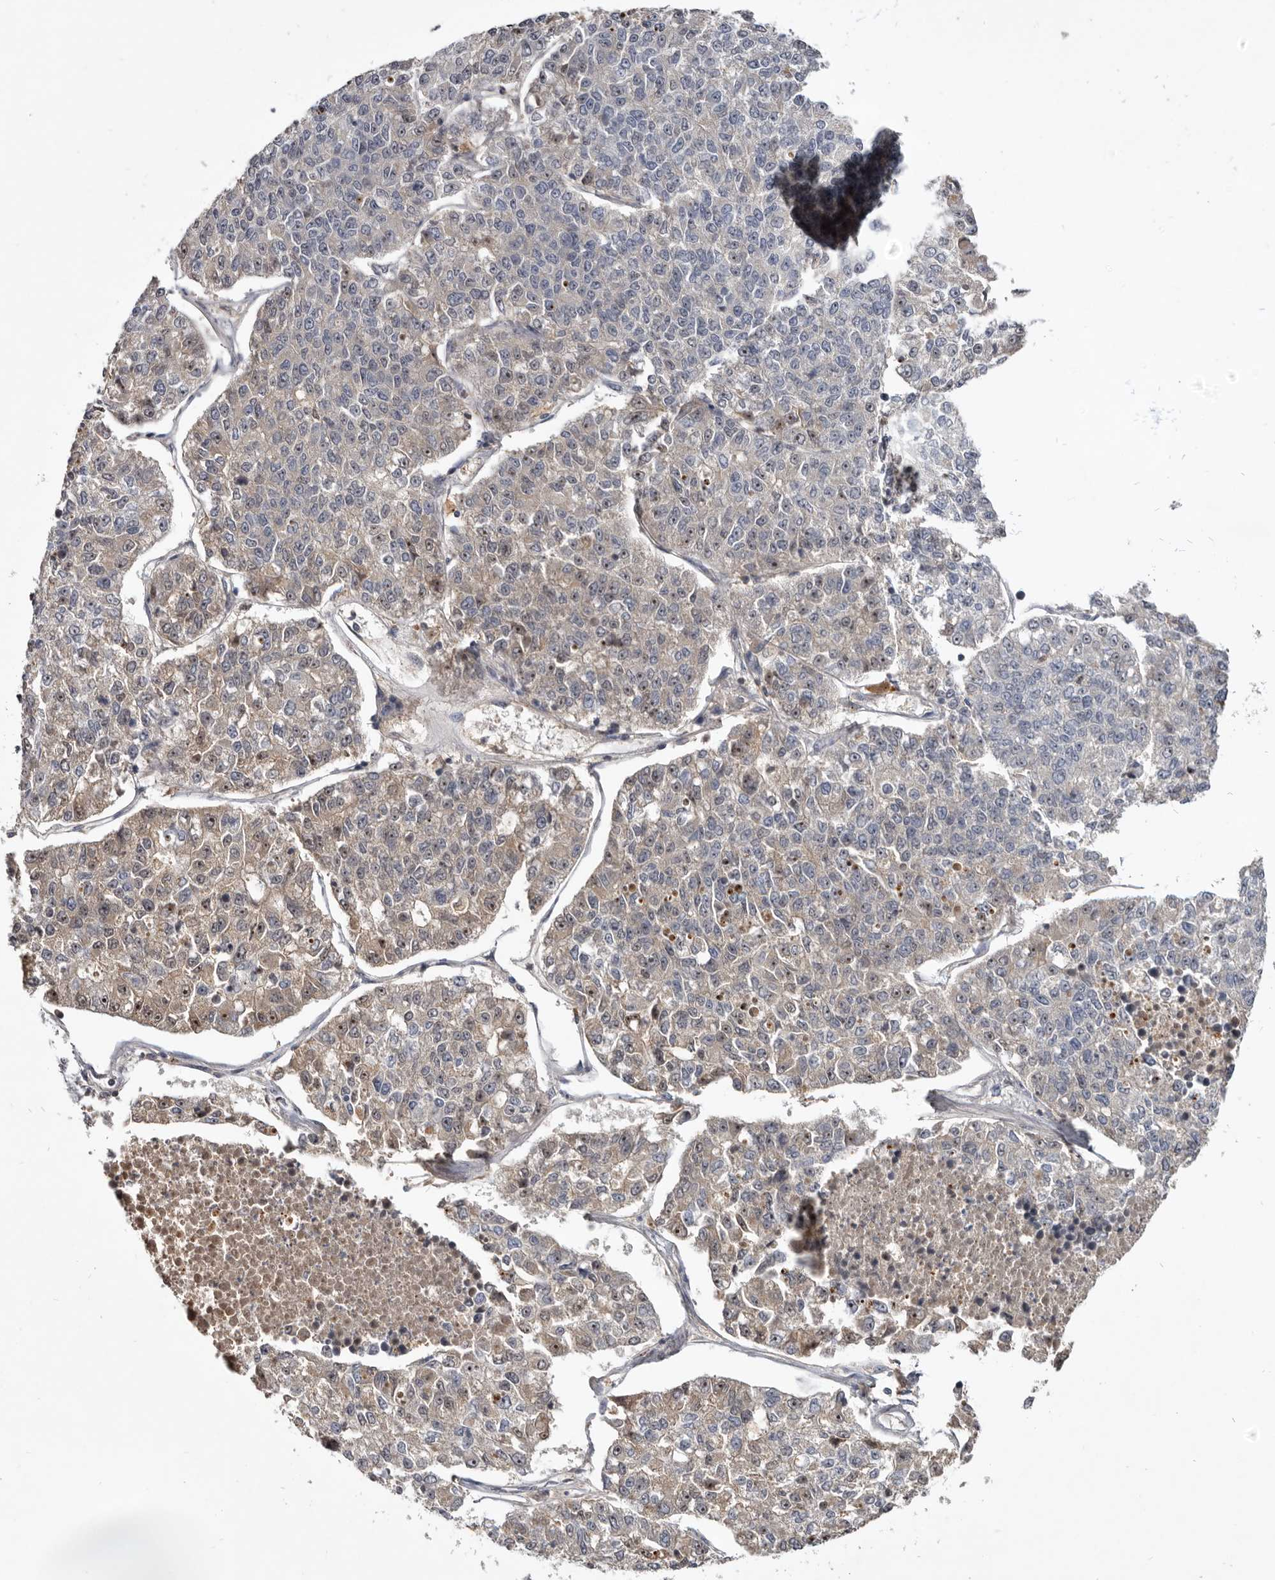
{"staining": {"intensity": "weak", "quantity": "<25%", "location": "cytoplasmic/membranous"}, "tissue": "lung cancer", "cell_type": "Tumor cells", "image_type": "cancer", "snomed": [{"axis": "morphology", "description": "Adenocarcinoma, NOS"}, {"axis": "topography", "description": "Lung"}], "caption": "Lung adenocarcinoma stained for a protein using immunohistochemistry exhibits no positivity tumor cells.", "gene": "TTC39A", "patient": {"sex": "male", "age": 49}}